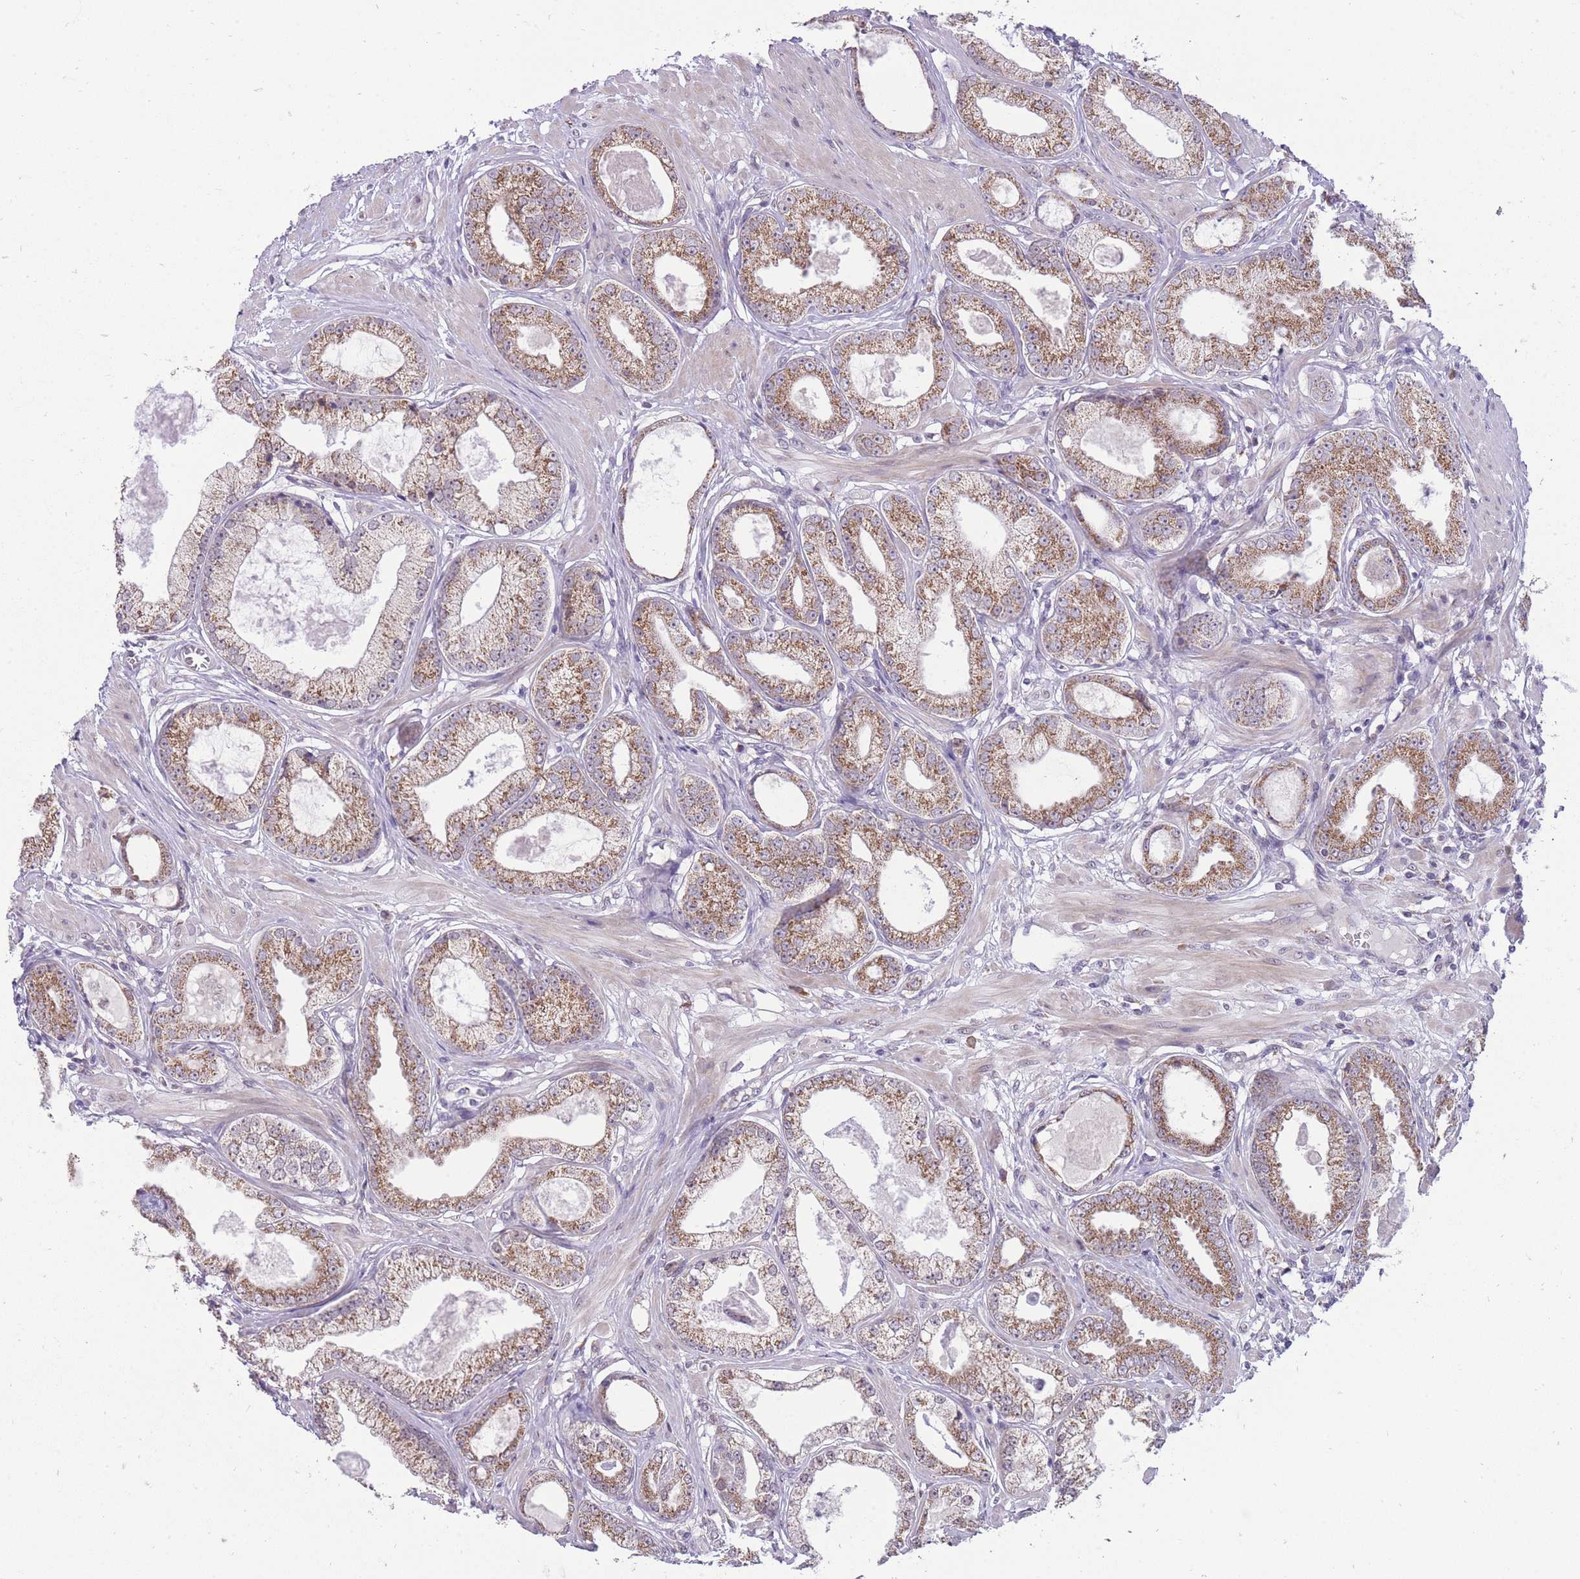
{"staining": {"intensity": "moderate", "quantity": ">75%", "location": "cytoplasmic/membranous"}, "tissue": "prostate cancer", "cell_type": "Tumor cells", "image_type": "cancer", "snomed": [{"axis": "morphology", "description": "Adenocarcinoma, Low grade"}, {"axis": "topography", "description": "Prostate"}], "caption": "Immunohistochemistry (IHC) micrograph of neoplastic tissue: prostate cancer stained using immunohistochemistry reveals medium levels of moderate protein expression localized specifically in the cytoplasmic/membranous of tumor cells, appearing as a cytoplasmic/membranous brown color.", "gene": "NELL1", "patient": {"sex": "male", "age": 64}}